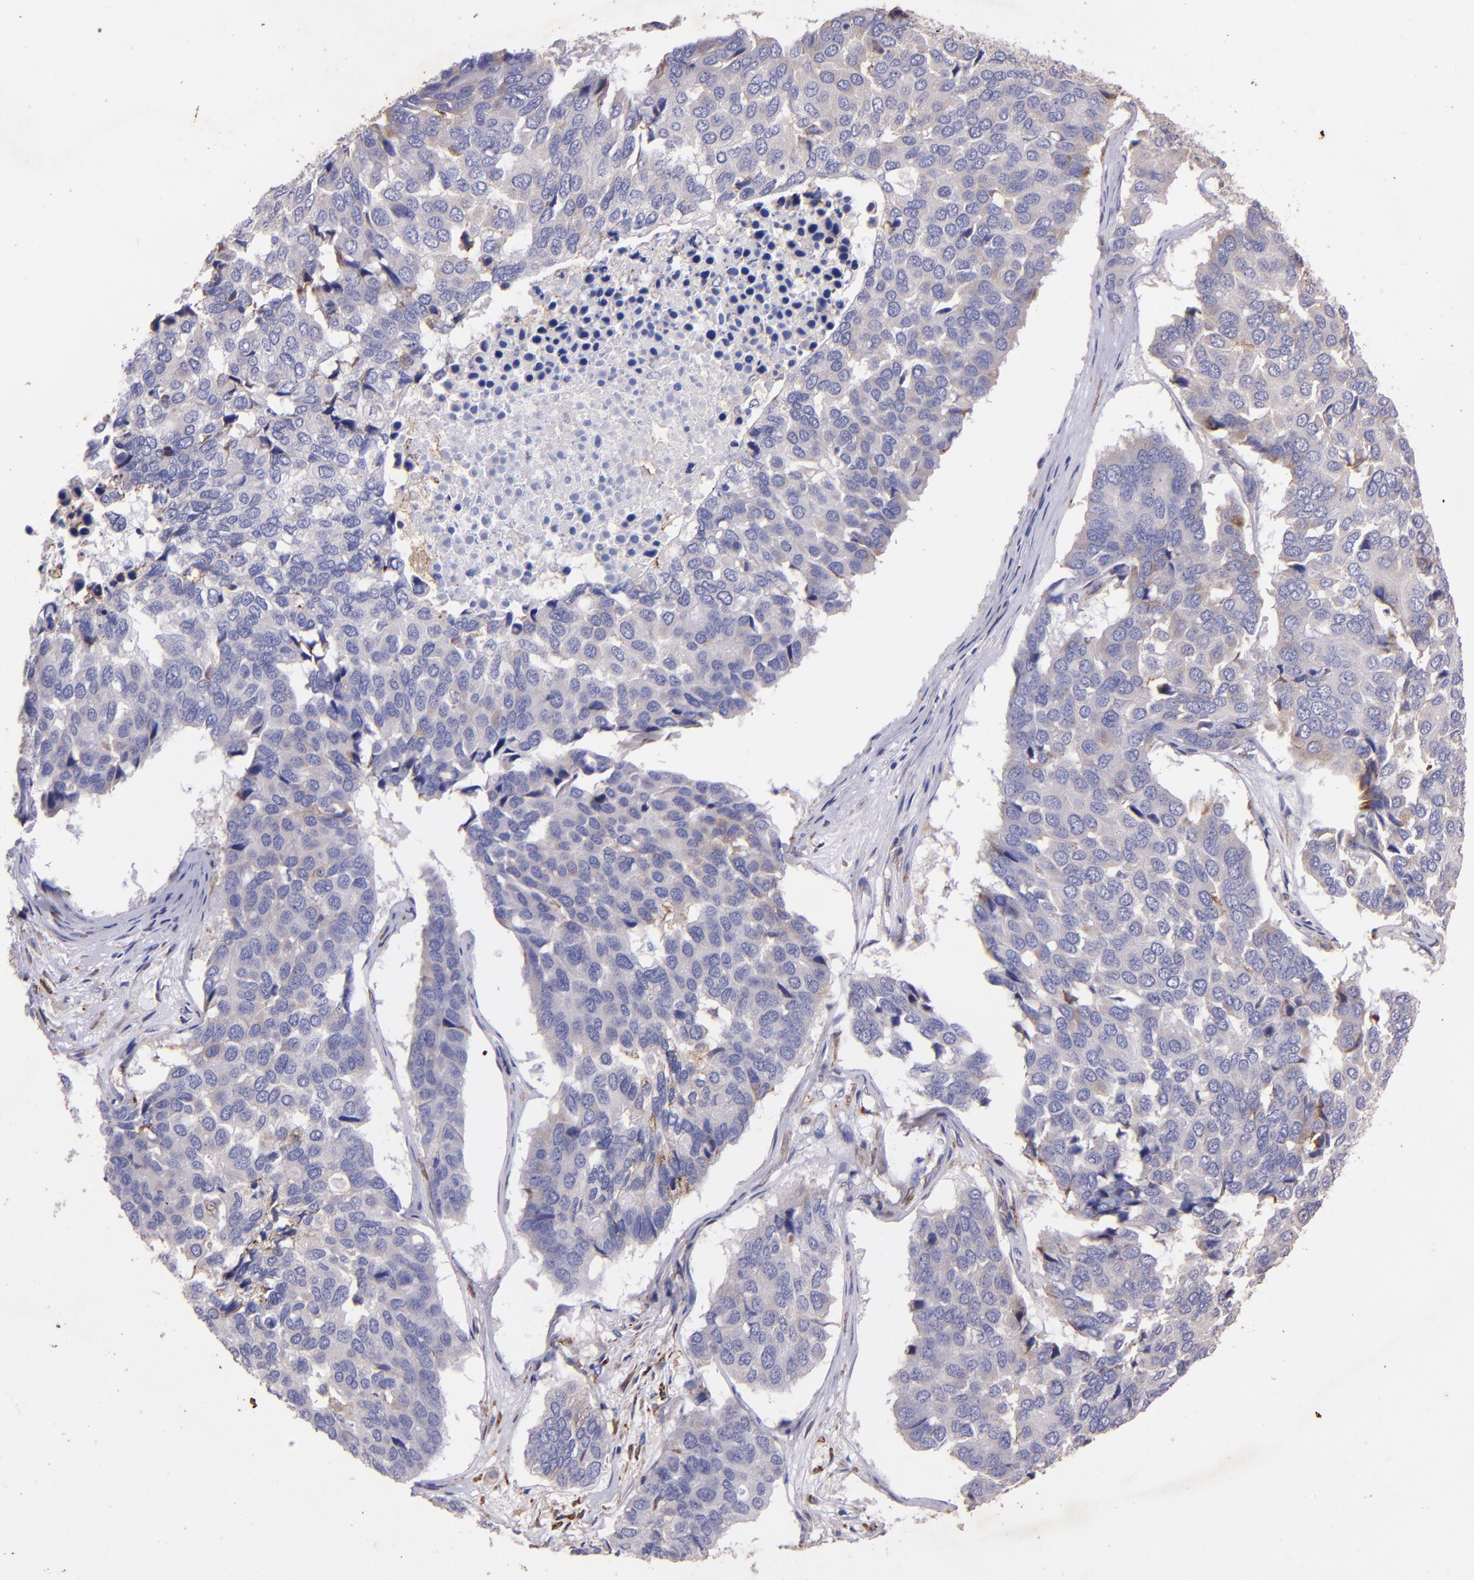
{"staining": {"intensity": "moderate", "quantity": "<25%", "location": "cytoplasmic/membranous"}, "tissue": "pancreatic cancer", "cell_type": "Tumor cells", "image_type": "cancer", "snomed": [{"axis": "morphology", "description": "Adenocarcinoma, NOS"}, {"axis": "topography", "description": "Pancreas"}], "caption": "Human pancreatic cancer (adenocarcinoma) stained for a protein (brown) displays moderate cytoplasmic/membranous positive positivity in about <25% of tumor cells.", "gene": "RET", "patient": {"sex": "male", "age": 50}}